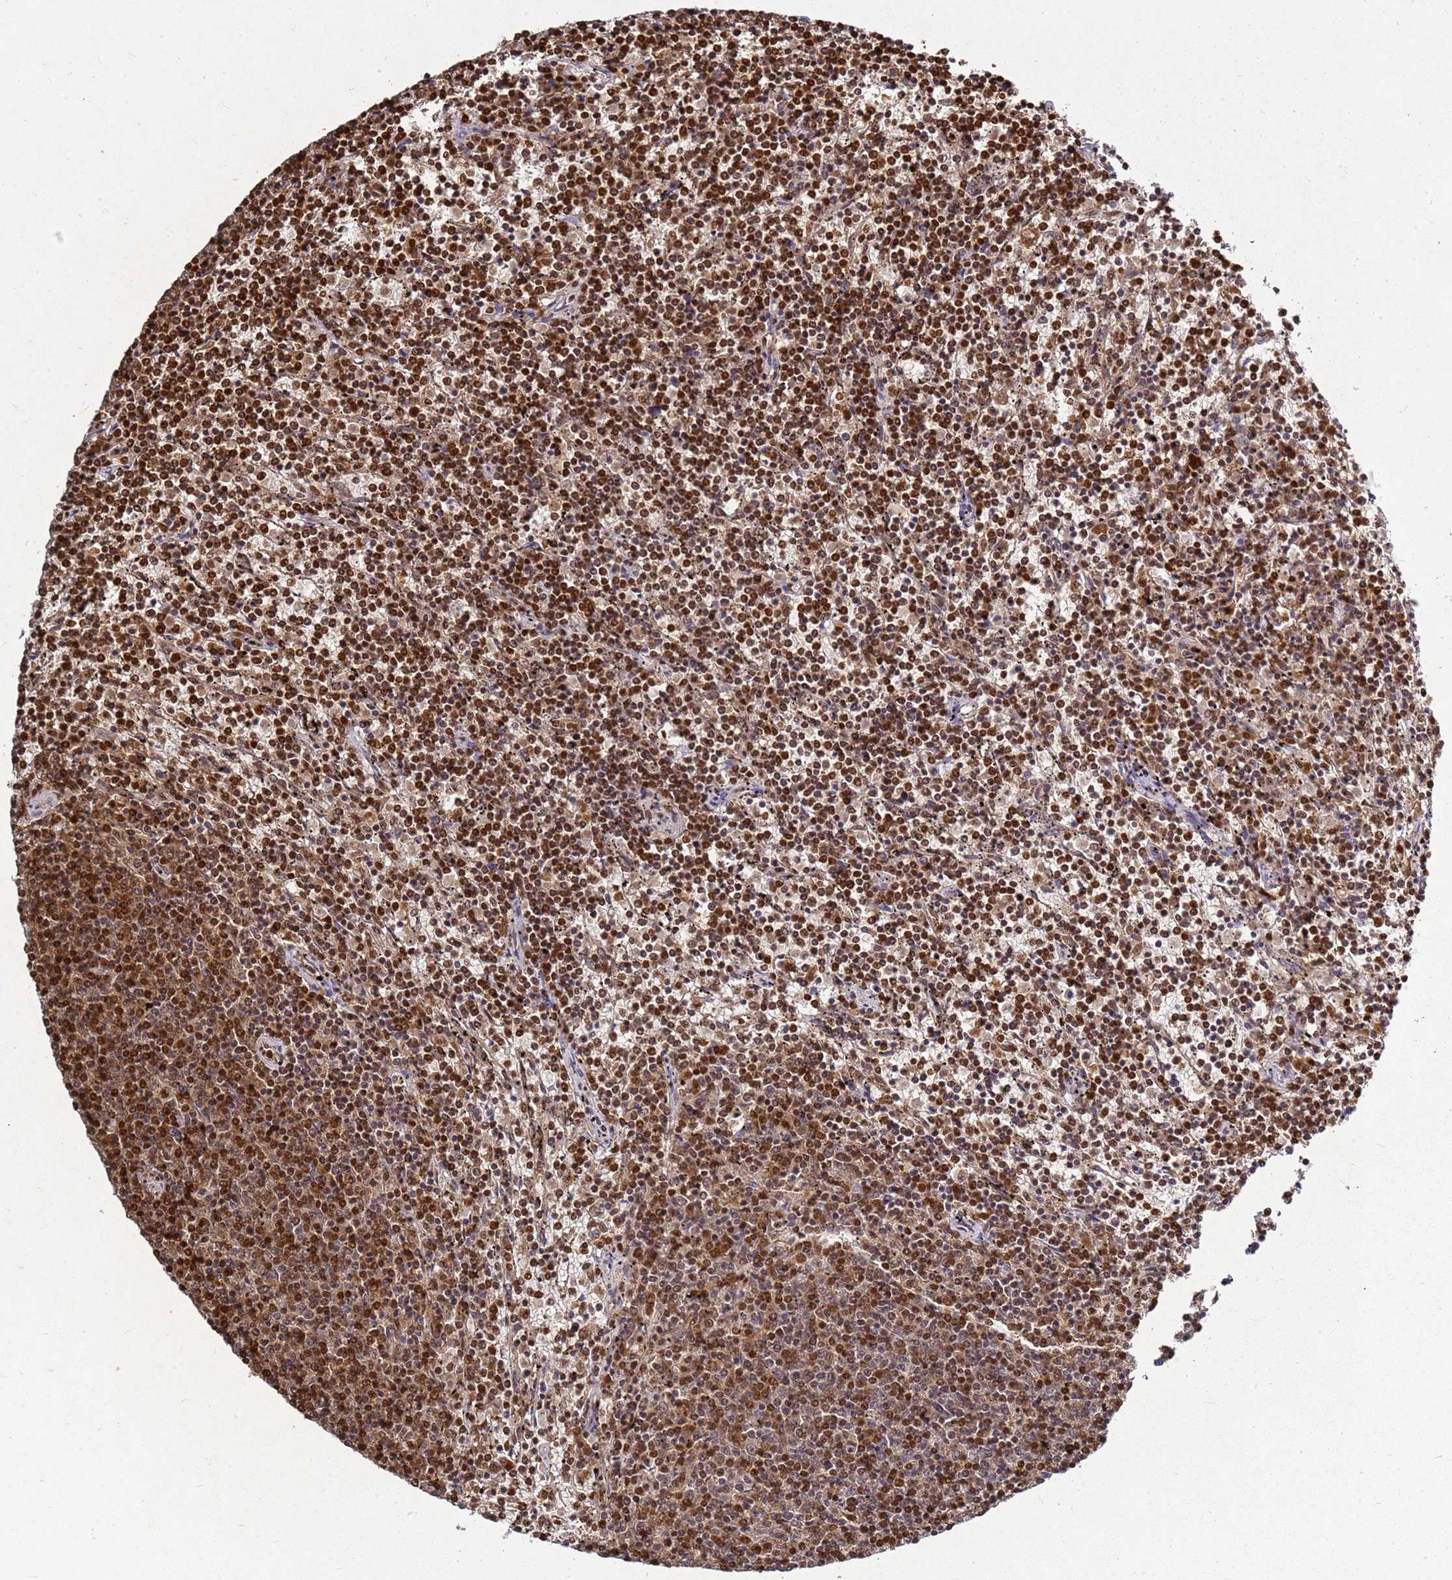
{"staining": {"intensity": "strong", "quantity": ">75%", "location": "nuclear"}, "tissue": "lymphoma", "cell_type": "Tumor cells", "image_type": "cancer", "snomed": [{"axis": "morphology", "description": "Malignant lymphoma, non-Hodgkin's type, Low grade"}, {"axis": "topography", "description": "Spleen"}], "caption": "Immunohistochemistry photomicrograph of human malignant lymphoma, non-Hodgkin's type (low-grade) stained for a protein (brown), which displays high levels of strong nuclear expression in approximately >75% of tumor cells.", "gene": "APEX1", "patient": {"sex": "female", "age": 50}}